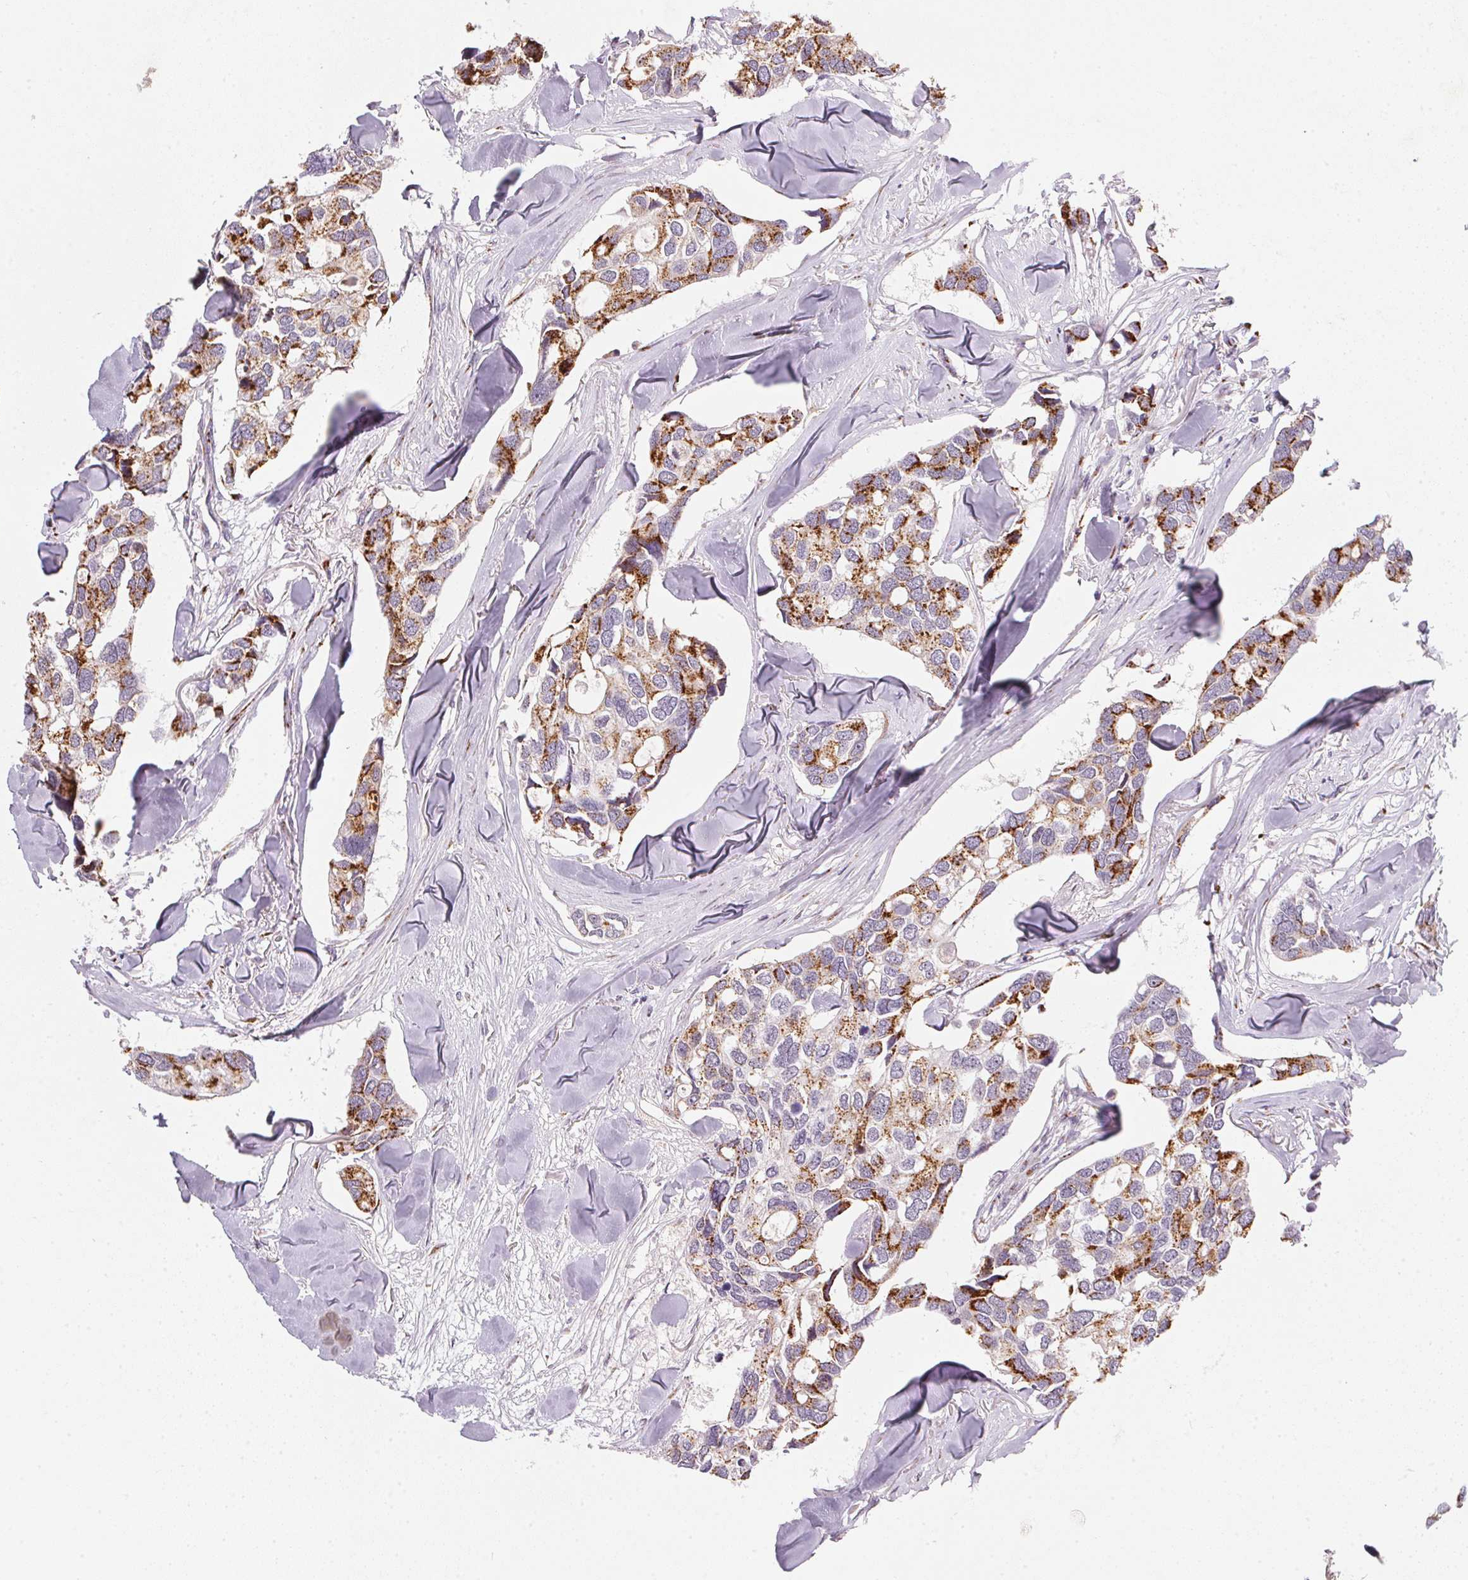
{"staining": {"intensity": "strong", "quantity": "25%-75%", "location": "cytoplasmic/membranous"}, "tissue": "breast cancer", "cell_type": "Tumor cells", "image_type": "cancer", "snomed": [{"axis": "morphology", "description": "Duct carcinoma"}, {"axis": "topography", "description": "Breast"}], "caption": "Immunohistochemical staining of breast cancer (intraductal carcinoma) displays high levels of strong cytoplasmic/membranous expression in approximately 25%-75% of tumor cells.", "gene": "RAB22A", "patient": {"sex": "female", "age": 83}}